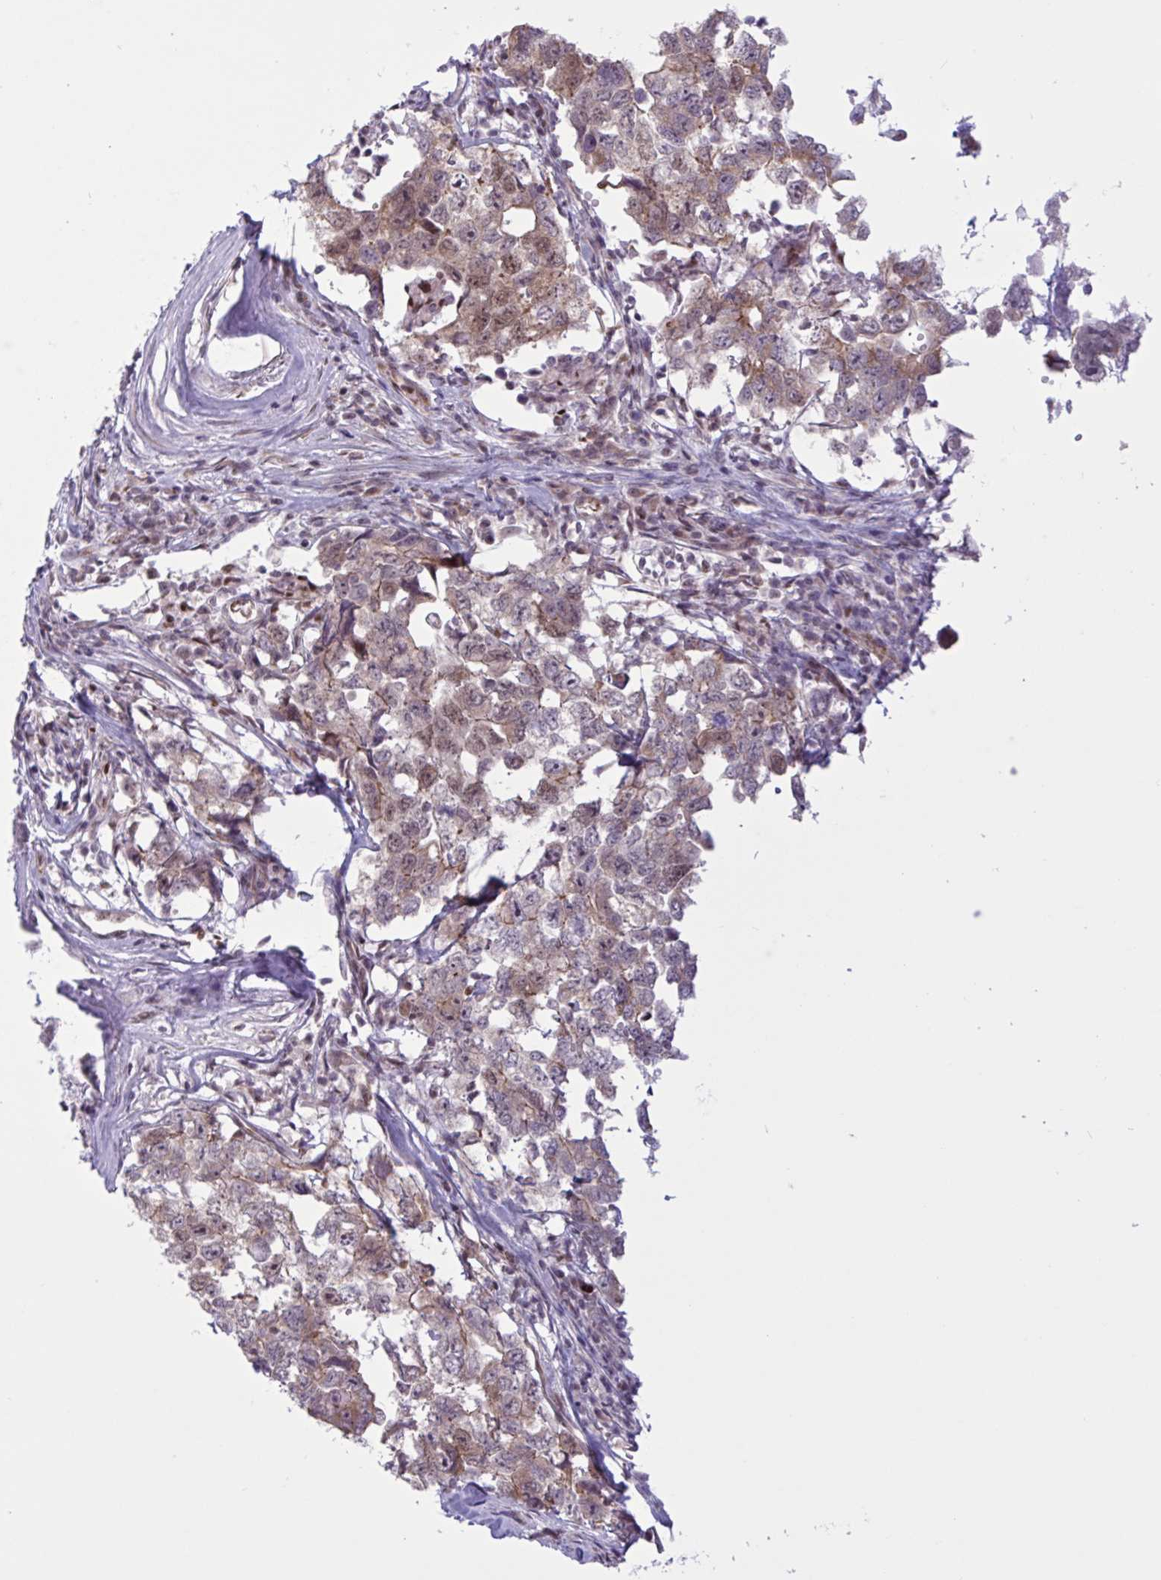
{"staining": {"intensity": "weak", "quantity": ">75%", "location": "cytoplasmic/membranous,nuclear"}, "tissue": "testis cancer", "cell_type": "Tumor cells", "image_type": "cancer", "snomed": [{"axis": "morphology", "description": "Carcinoma, Embryonal, NOS"}, {"axis": "topography", "description": "Testis"}], "caption": "An image showing weak cytoplasmic/membranous and nuclear staining in about >75% of tumor cells in testis embryonal carcinoma, as visualized by brown immunohistochemical staining.", "gene": "PRMT6", "patient": {"sex": "male", "age": 22}}